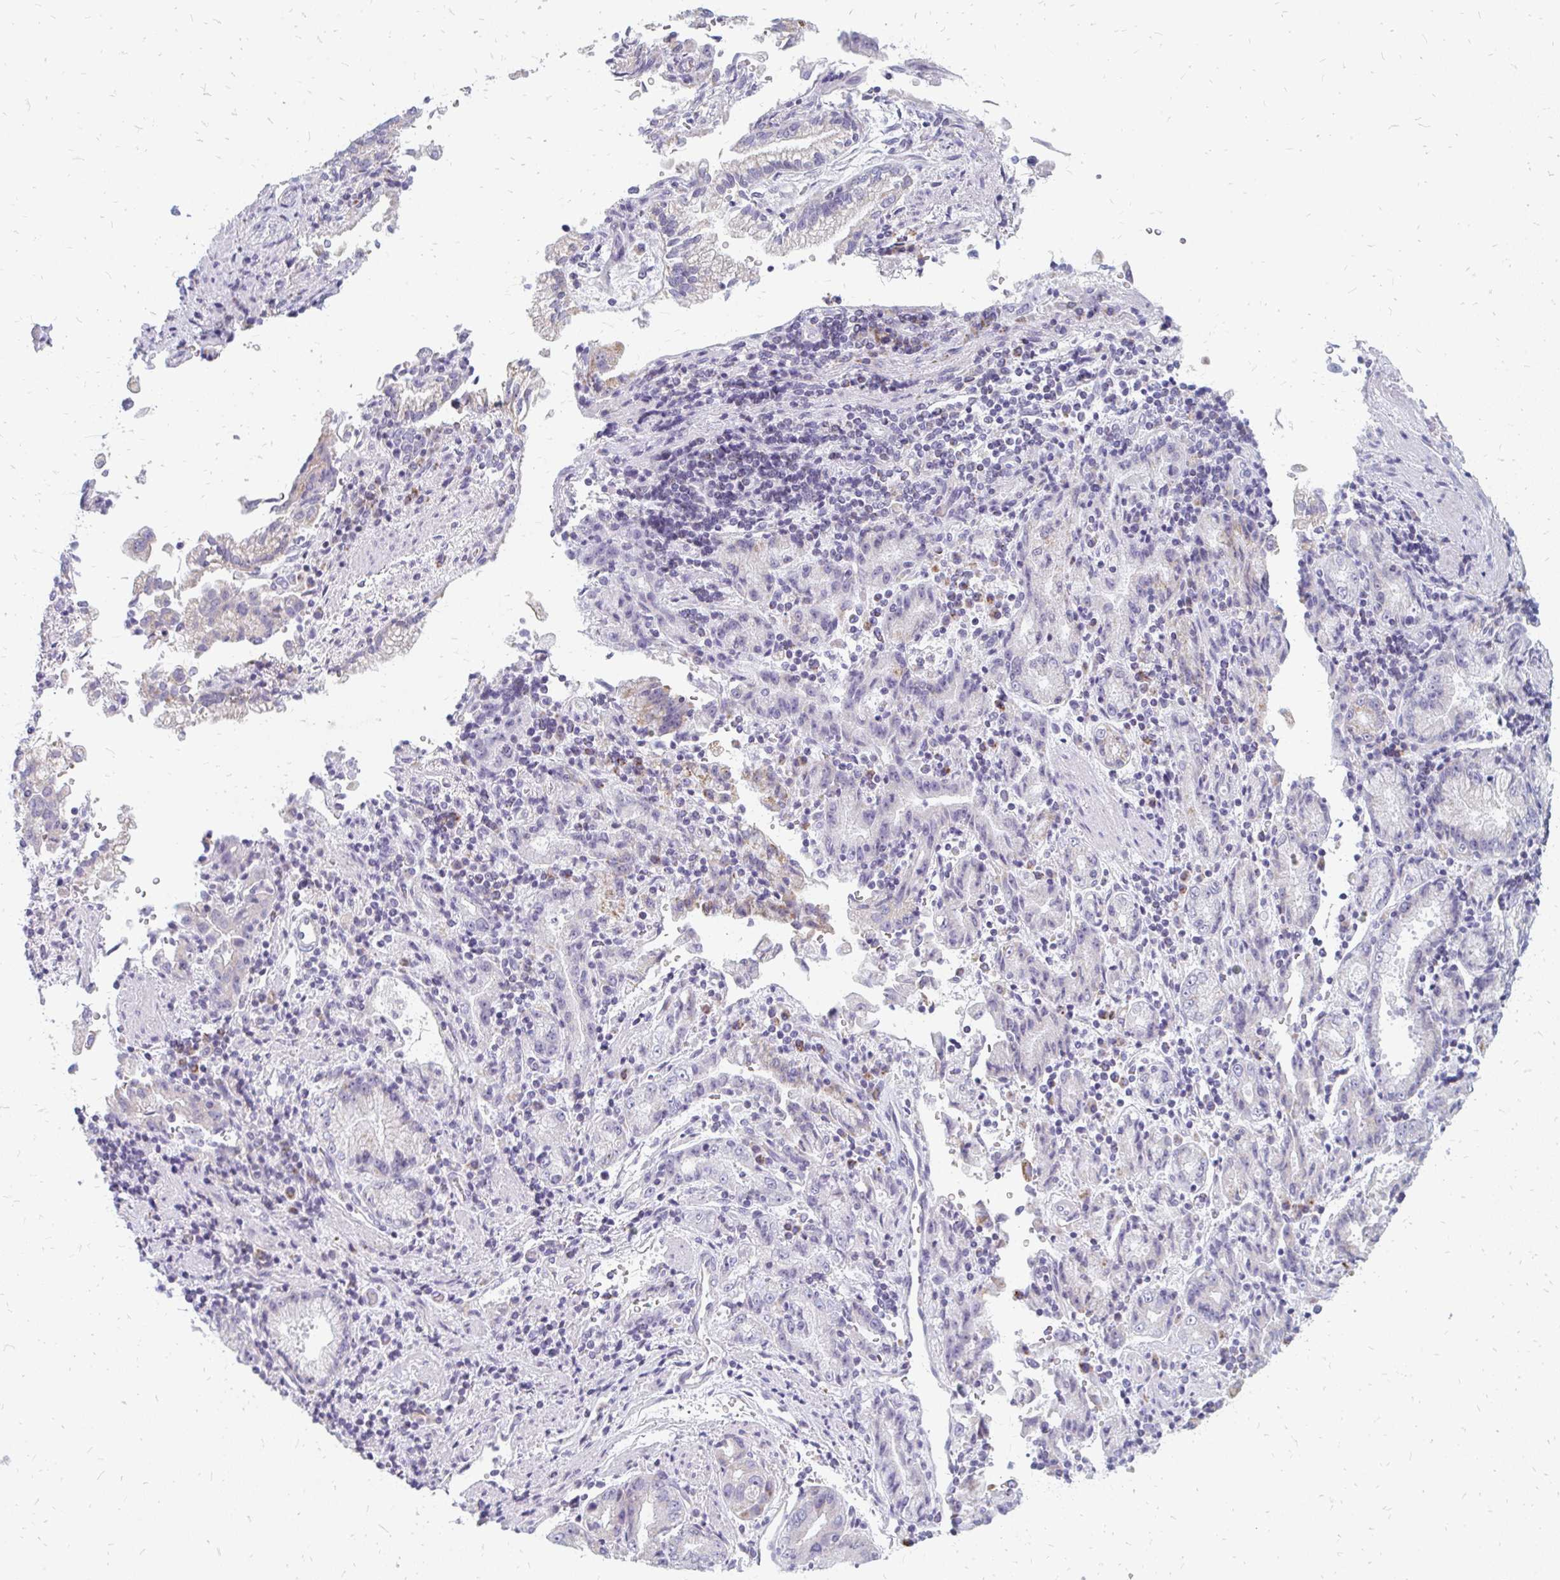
{"staining": {"intensity": "moderate", "quantity": "<25%", "location": "cytoplasmic/membranous"}, "tissue": "stomach cancer", "cell_type": "Tumor cells", "image_type": "cancer", "snomed": [{"axis": "morphology", "description": "Adenocarcinoma, NOS"}, {"axis": "topography", "description": "Stomach"}], "caption": "IHC staining of stomach adenocarcinoma, which reveals low levels of moderate cytoplasmic/membranous positivity in about <25% of tumor cells indicating moderate cytoplasmic/membranous protein expression. The staining was performed using DAB (3,3'-diaminobenzidine) (brown) for protein detection and nuclei were counterstained in hematoxylin (blue).", "gene": "OR10V1", "patient": {"sex": "male", "age": 62}}